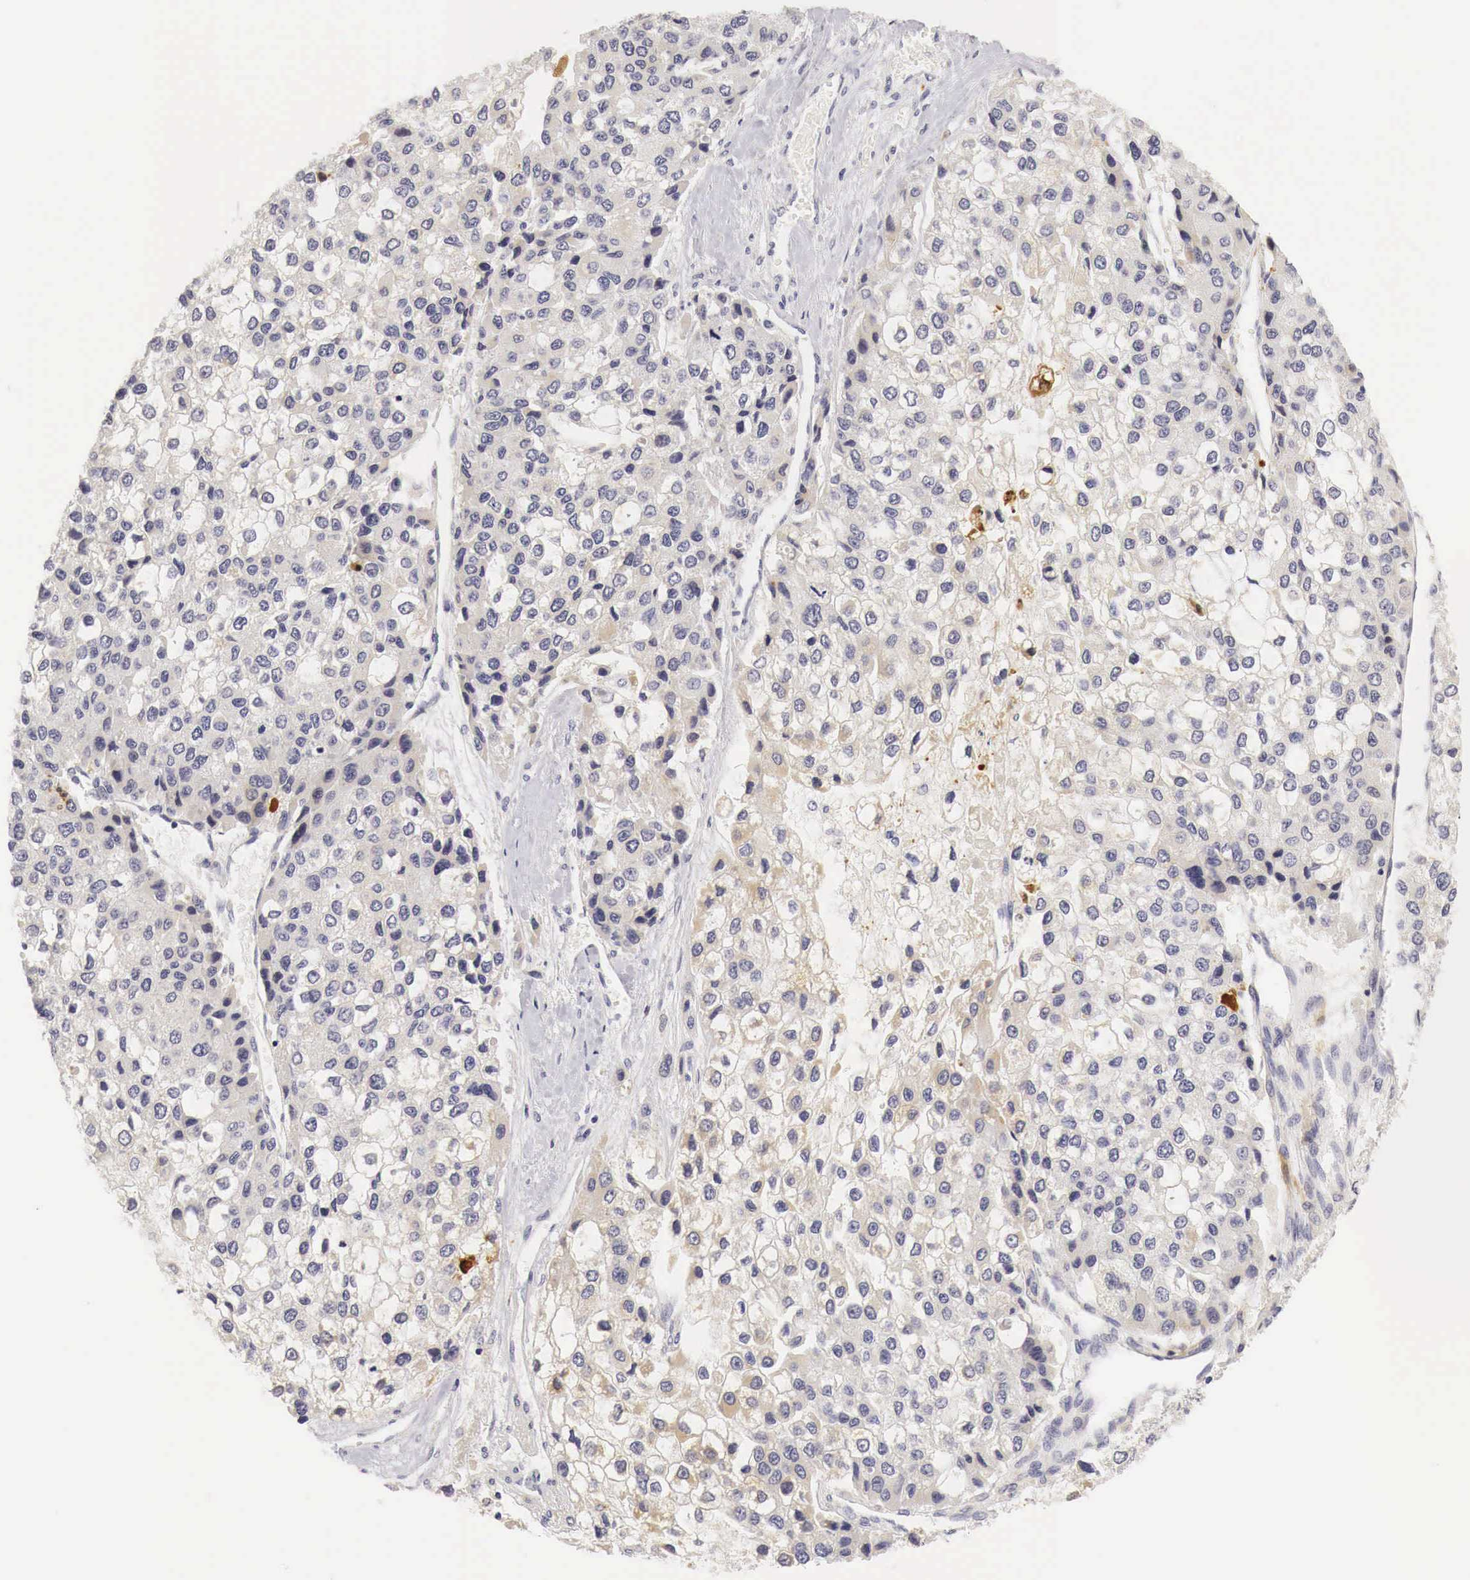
{"staining": {"intensity": "weak", "quantity": "<25%", "location": "cytoplasmic/membranous"}, "tissue": "liver cancer", "cell_type": "Tumor cells", "image_type": "cancer", "snomed": [{"axis": "morphology", "description": "Carcinoma, Hepatocellular, NOS"}, {"axis": "topography", "description": "Liver"}], "caption": "The histopathology image reveals no staining of tumor cells in liver hepatocellular carcinoma.", "gene": "CASP3", "patient": {"sex": "female", "age": 66}}